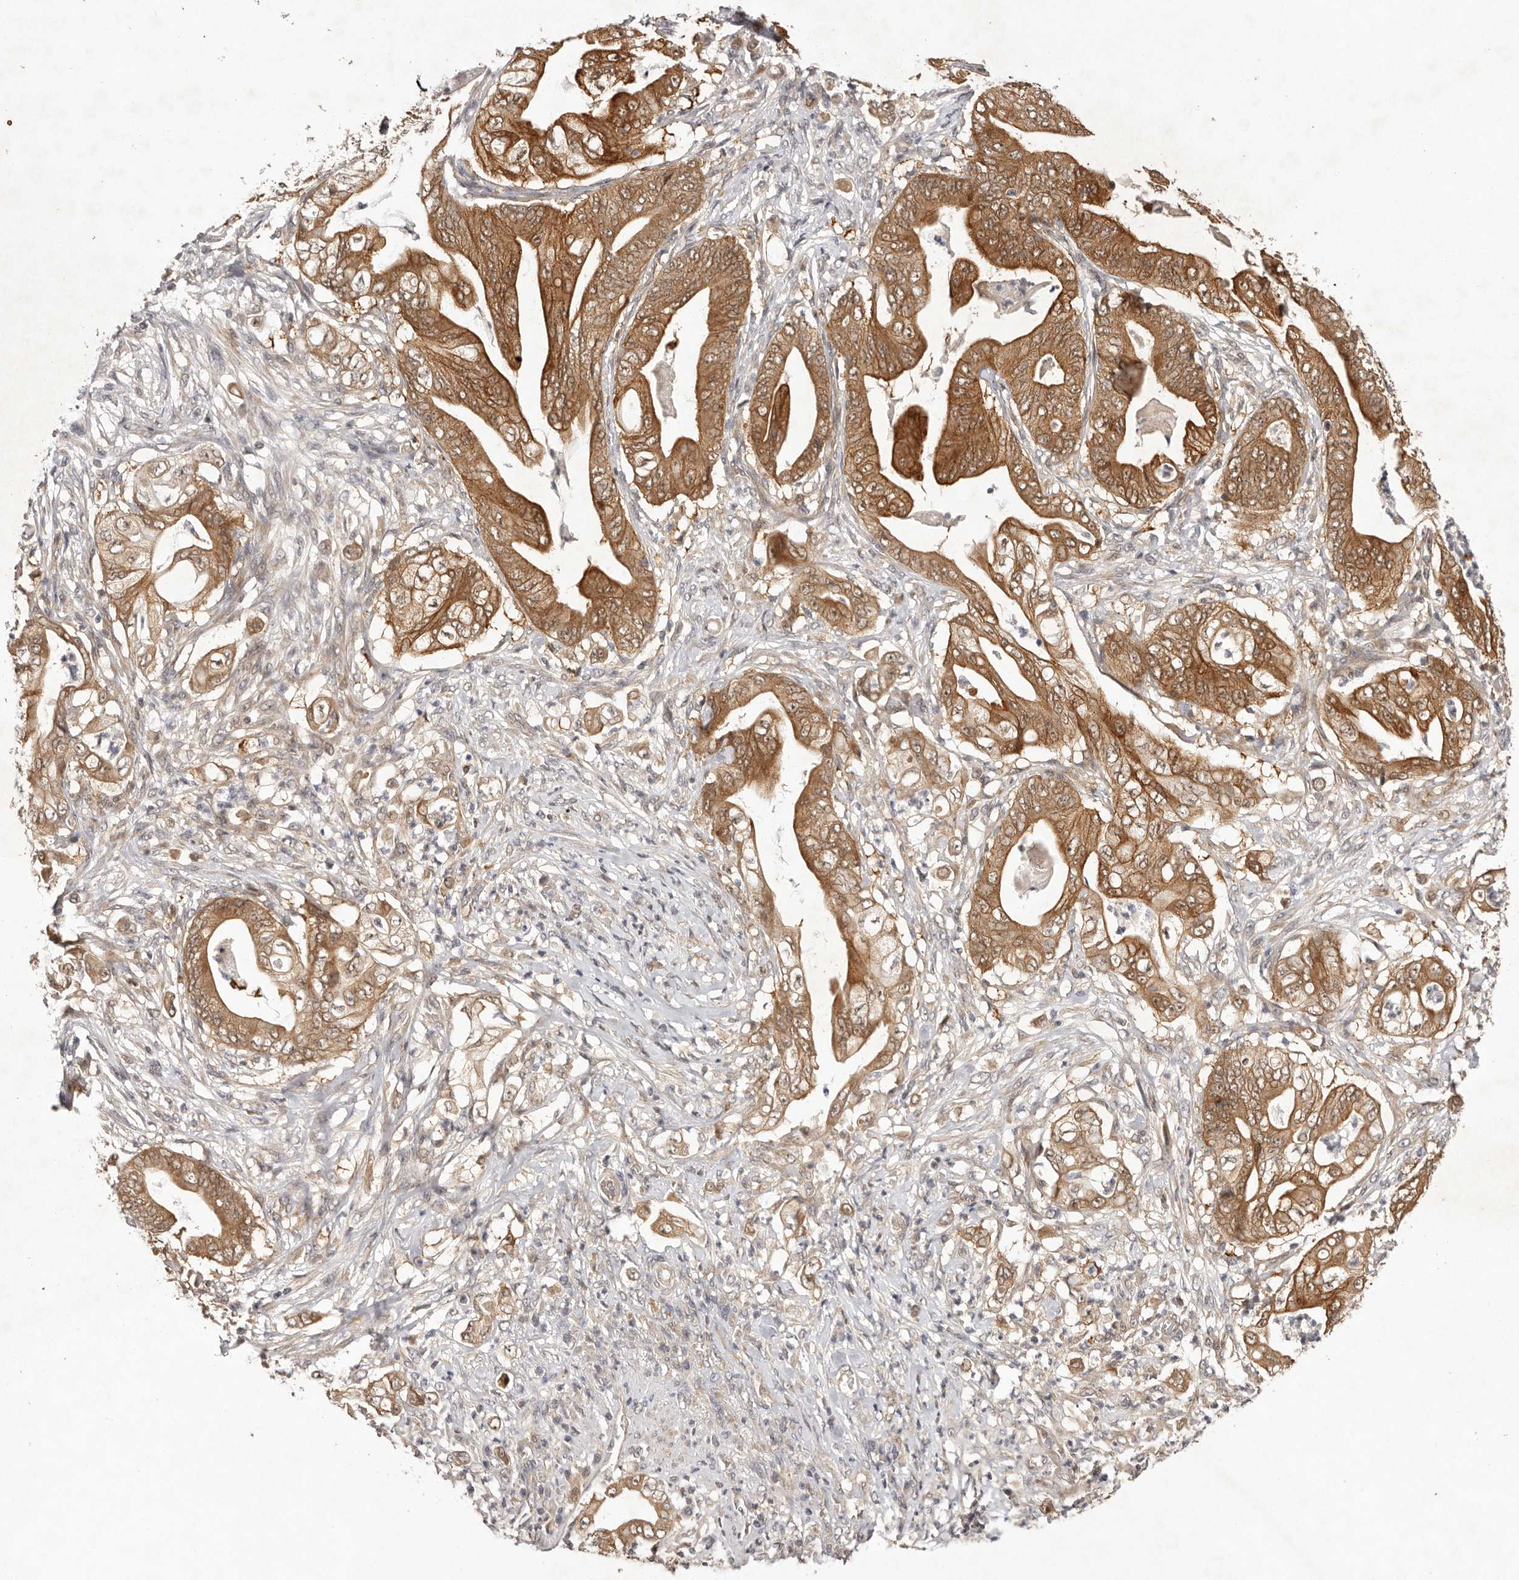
{"staining": {"intensity": "strong", "quantity": ">75%", "location": "cytoplasmic/membranous"}, "tissue": "stomach cancer", "cell_type": "Tumor cells", "image_type": "cancer", "snomed": [{"axis": "morphology", "description": "Adenocarcinoma, NOS"}, {"axis": "topography", "description": "Stomach"}], "caption": "An IHC image of neoplastic tissue is shown. Protein staining in brown labels strong cytoplasmic/membranous positivity in stomach cancer within tumor cells.", "gene": "BUD31", "patient": {"sex": "female", "age": 73}}